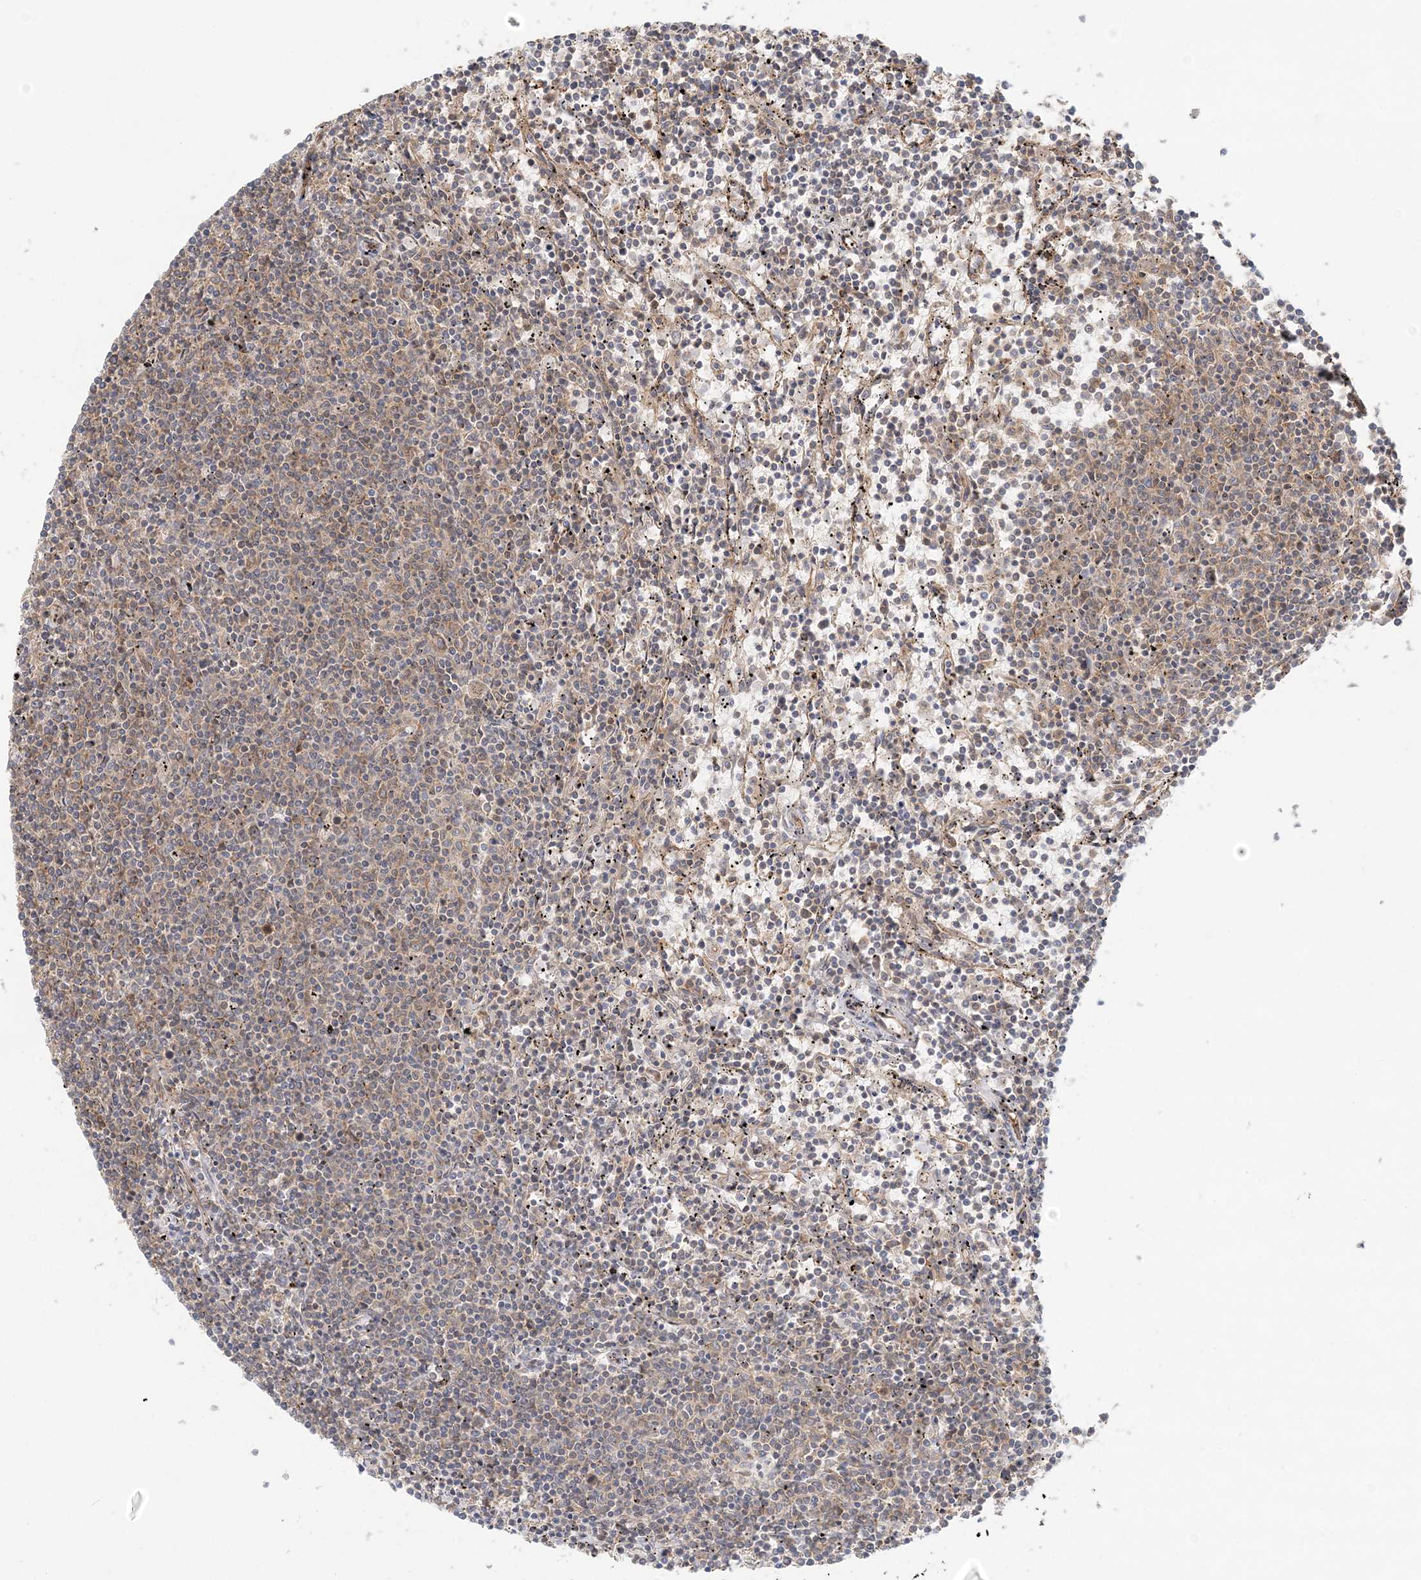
{"staining": {"intensity": "weak", "quantity": ">75%", "location": "cytoplasmic/membranous"}, "tissue": "lymphoma", "cell_type": "Tumor cells", "image_type": "cancer", "snomed": [{"axis": "morphology", "description": "Malignant lymphoma, non-Hodgkin's type, Low grade"}, {"axis": "topography", "description": "Spleen"}], "caption": "Lymphoma stained with immunohistochemistry shows weak cytoplasmic/membranous positivity in approximately >75% of tumor cells. (DAB IHC, brown staining for protein, blue staining for nuclei).", "gene": "KIAA0232", "patient": {"sex": "female", "age": 50}}